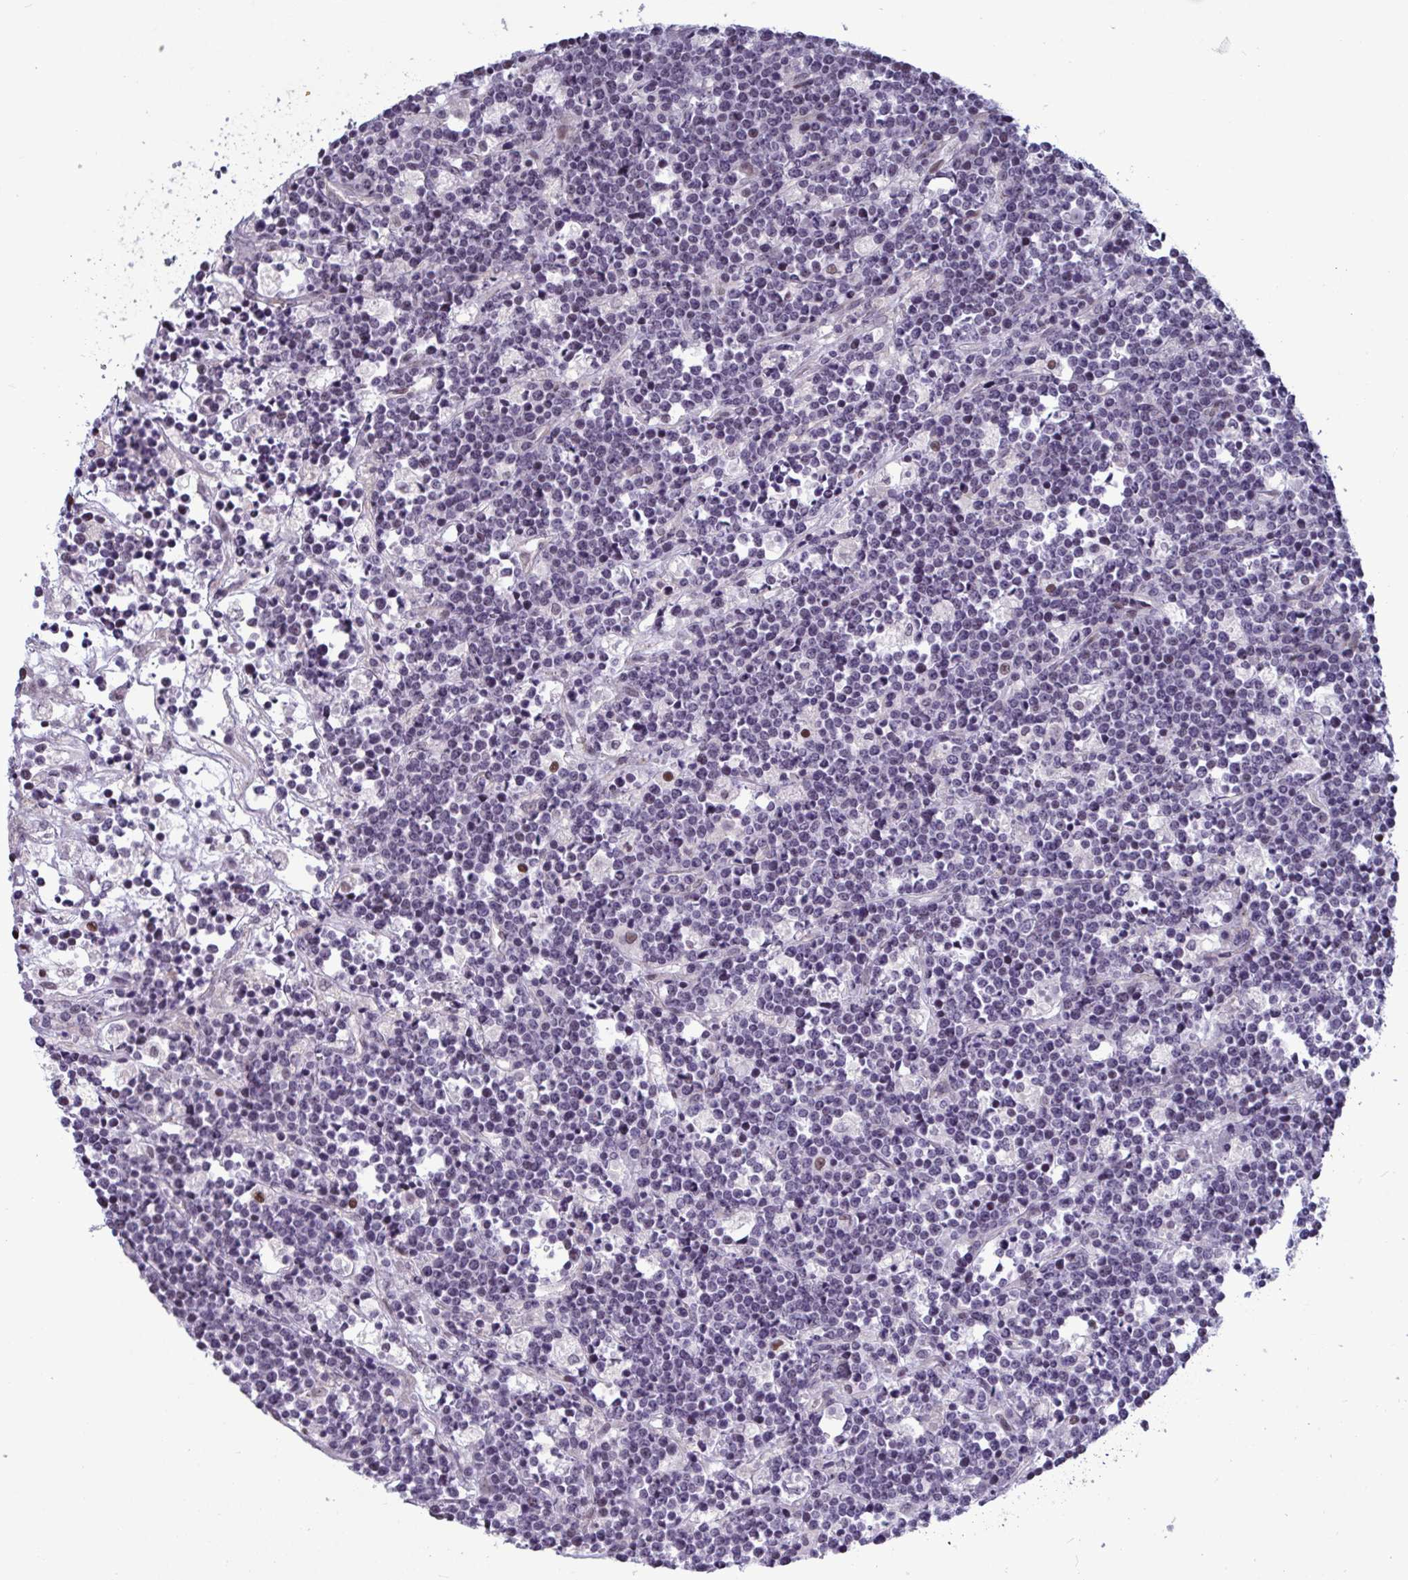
{"staining": {"intensity": "negative", "quantity": "none", "location": "none"}, "tissue": "lymphoma", "cell_type": "Tumor cells", "image_type": "cancer", "snomed": [{"axis": "morphology", "description": "Malignant lymphoma, non-Hodgkin's type, High grade"}, {"axis": "topography", "description": "Ovary"}], "caption": "Image shows no protein expression in tumor cells of malignant lymphoma, non-Hodgkin's type (high-grade) tissue.", "gene": "TCEAL8", "patient": {"sex": "female", "age": 56}}